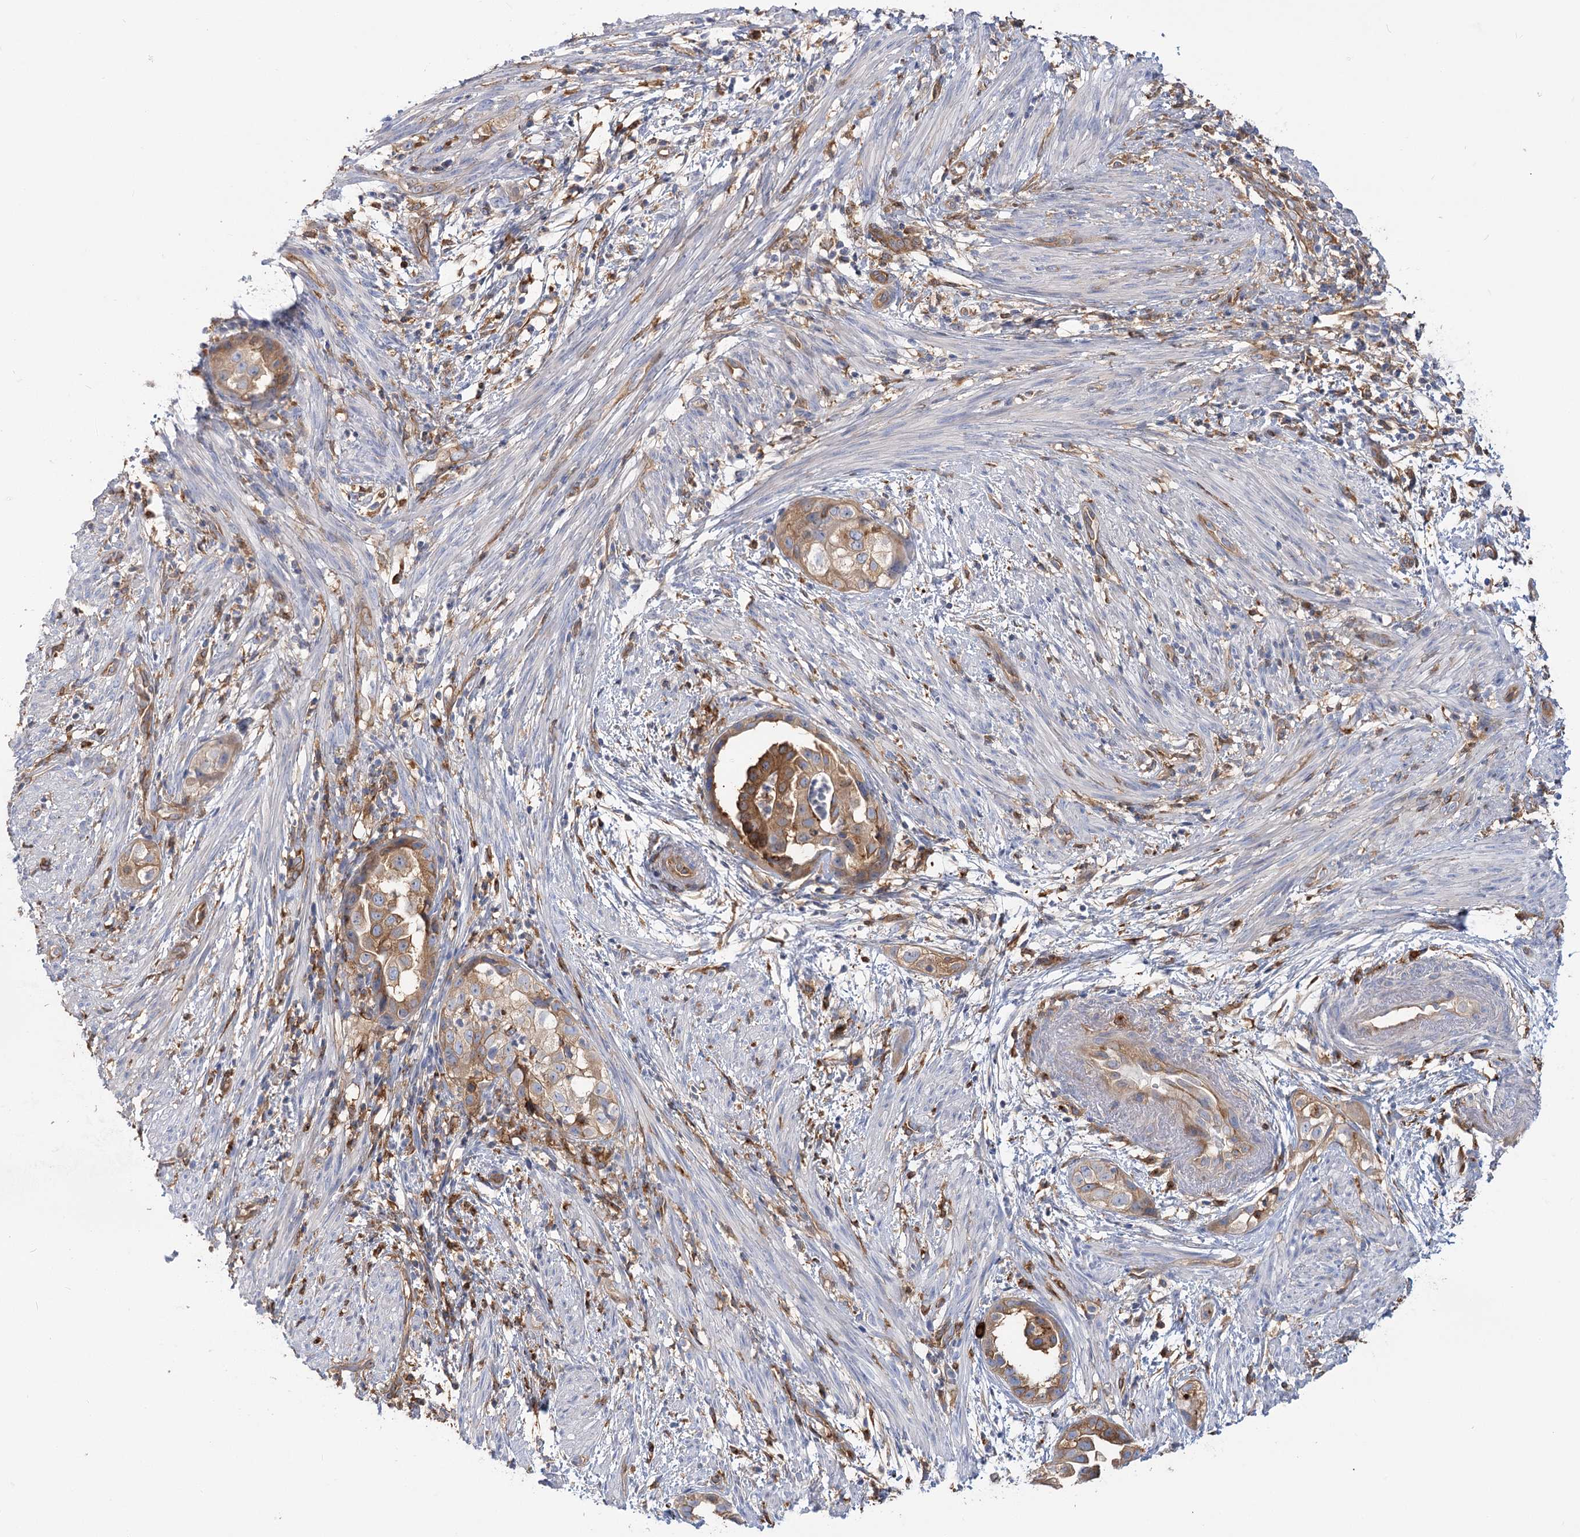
{"staining": {"intensity": "moderate", "quantity": ">75%", "location": "cytoplasmic/membranous"}, "tissue": "endometrial cancer", "cell_type": "Tumor cells", "image_type": "cancer", "snomed": [{"axis": "morphology", "description": "Adenocarcinoma, NOS"}, {"axis": "topography", "description": "Endometrium"}], "caption": "Endometrial adenocarcinoma was stained to show a protein in brown. There is medium levels of moderate cytoplasmic/membranous staining in approximately >75% of tumor cells. The protein of interest is shown in brown color, while the nuclei are stained blue.", "gene": "GUSB", "patient": {"sex": "female", "age": 85}}